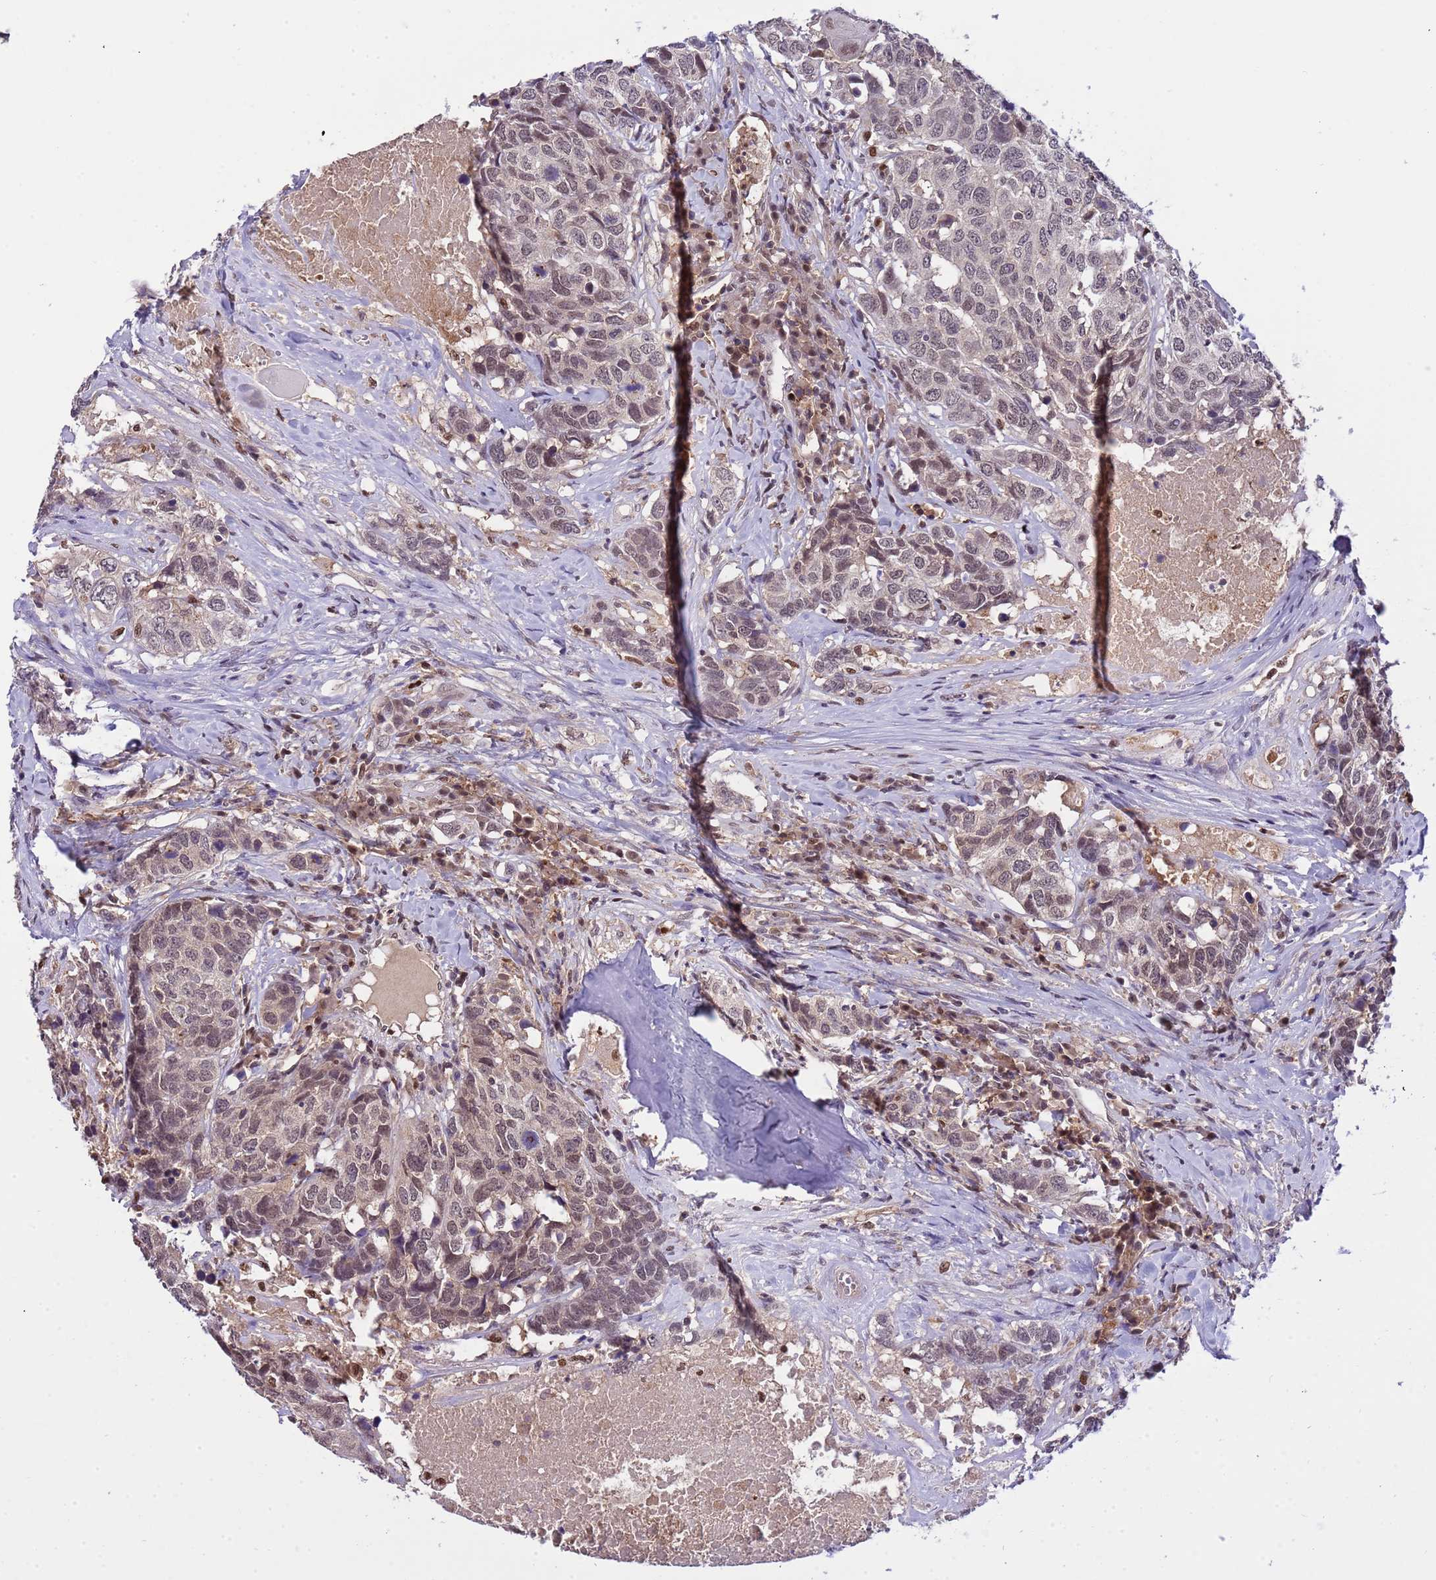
{"staining": {"intensity": "weak", "quantity": "25%-75%", "location": "nuclear"}, "tissue": "head and neck cancer", "cell_type": "Tumor cells", "image_type": "cancer", "snomed": [{"axis": "morphology", "description": "Squamous cell carcinoma, NOS"}, {"axis": "topography", "description": "Head-Neck"}], "caption": "Immunohistochemical staining of head and neck cancer displays weak nuclear protein staining in about 25%-75% of tumor cells. Using DAB (brown) and hematoxylin (blue) stains, captured at high magnification using brightfield microscopy.", "gene": "CD53", "patient": {"sex": "male", "age": 66}}